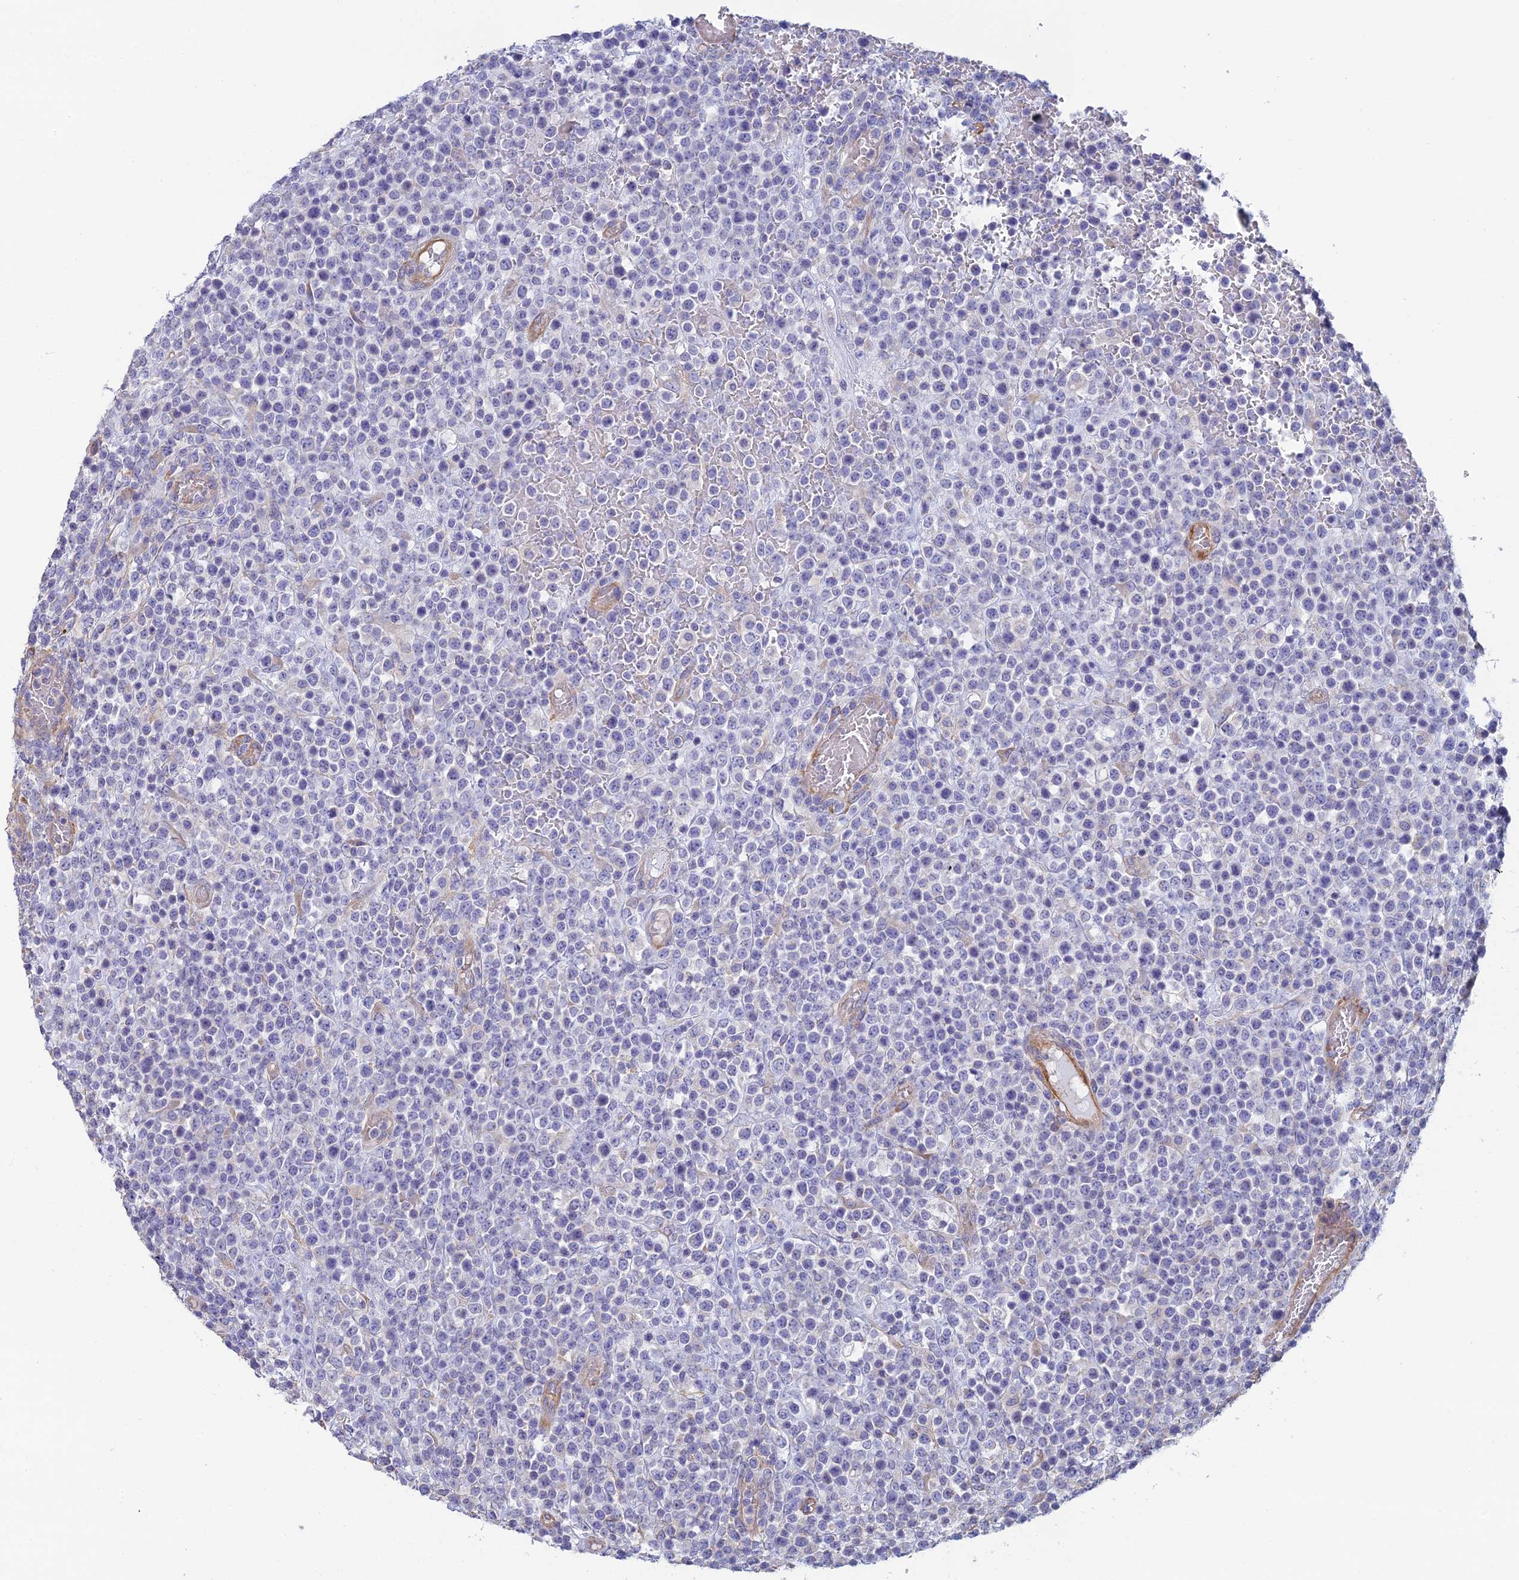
{"staining": {"intensity": "negative", "quantity": "none", "location": "none"}, "tissue": "lymphoma", "cell_type": "Tumor cells", "image_type": "cancer", "snomed": [{"axis": "morphology", "description": "Malignant lymphoma, non-Hodgkin's type, High grade"}, {"axis": "topography", "description": "Colon"}], "caption": "The IHC histopathology image has no significant staining in tumor cells of high-grade malignant lymphoma, non-Hodgkin's type tissue.", "gene": "PCDHA5", "patient": {"sex": "female", "age": 53}}